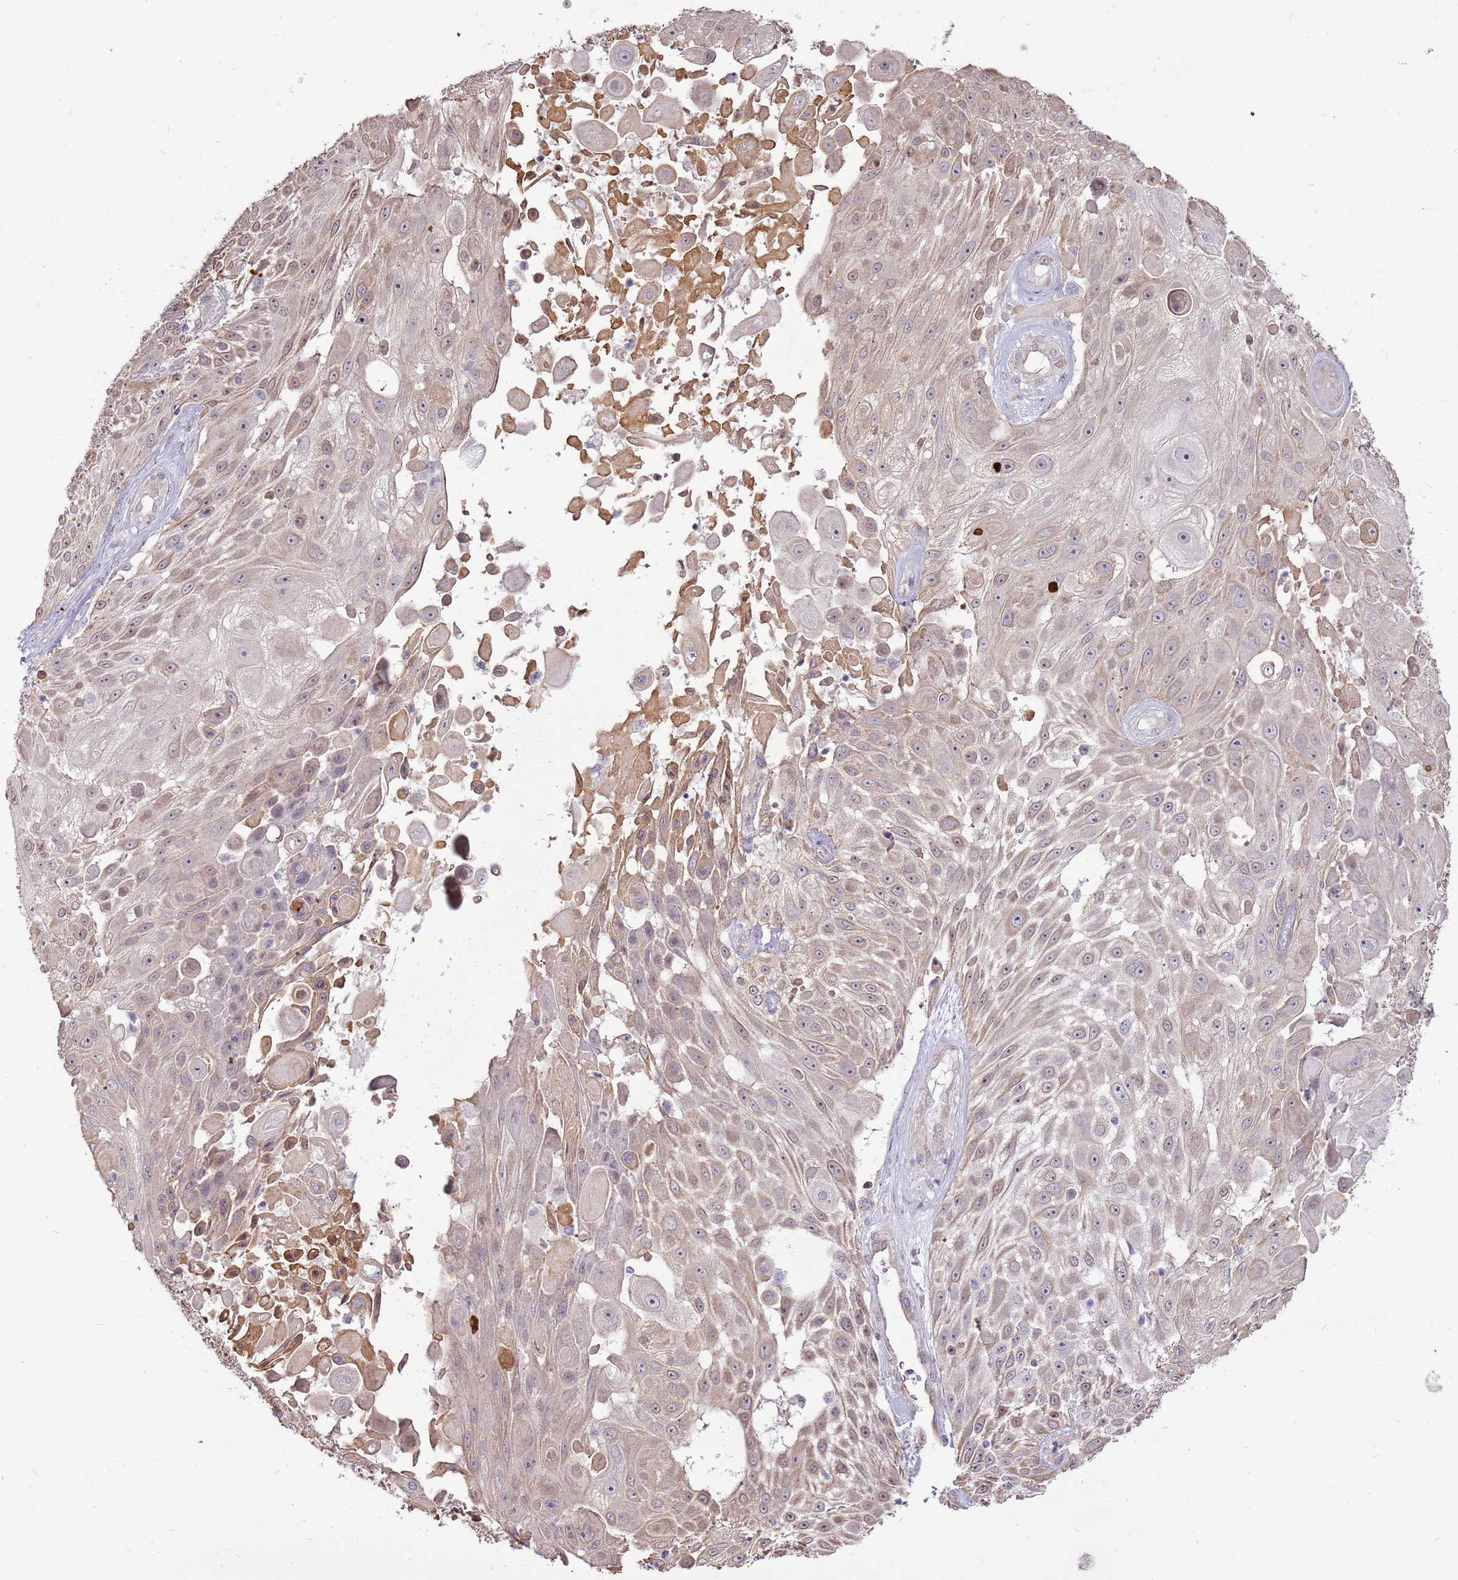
{"staining": {"intensity": "weak", "quantity": ">75%", "location": "cytoplasmic/membranous"}, "tissue": "skin cancer", "cell_type": "Tumor cells", "image_type": "cancer", "snomed": [{"axis": "morphology", "description": "Squamous cell carcinoma, NOS"}, {"axis": "topography", "description": "Skin"}], "caption": "IHC histopathology image of human skin cancer stained for a protein (brown), which exhibits low levels of weak cytoplasmic/membranous positivity in about >75% of tumor cells.", "gene": "UGGT2", "patient": {"sex": "female", "age": 86}}